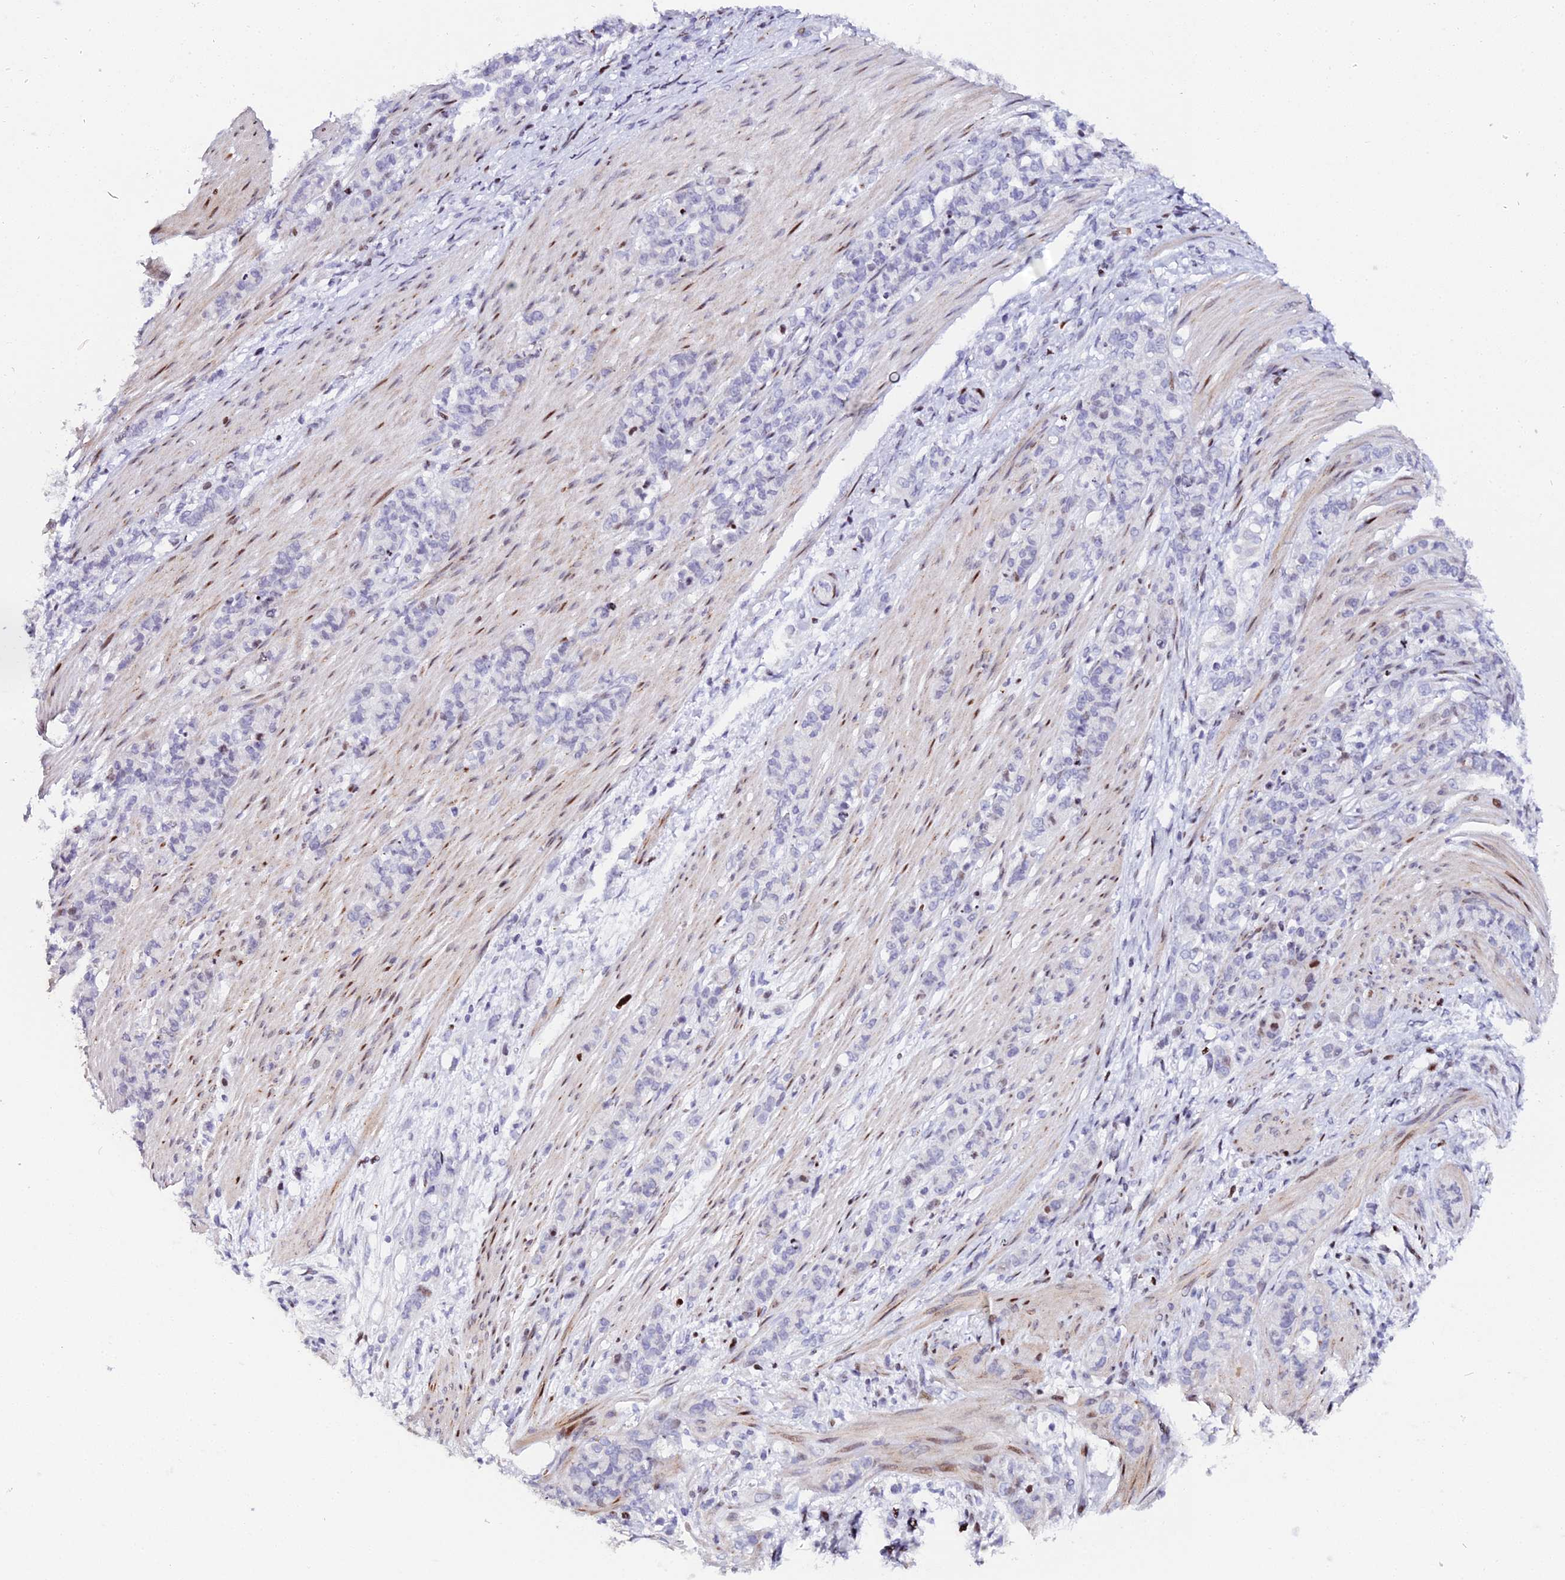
{"staining": {"intensity": "negative", "quantity": "none", "location": "none"}, "tissue": "stomach cancer", "cell_type": "Tumor cells", "image_type": "cancer", "snomed": [{"axis": "morphology", "description": "Adenocarcinoma, NOS"}, {"axis": "topography", "description": "Stomach"}], "caption": "IHC photomicrograph of neoplastic tissue: human adenocarcinoma (stomach) stained with DAB displays no significant protein positivity in tumor cells. Brightfield microscopy of immunohistochemistry (IHC) stained with DAB (3,3'-diaminobenzidine) (brown) and hematoxylin (blue), captured at high magnification.", "gene": "MYNN", "patient": {"sex": "female", "age": 79}}